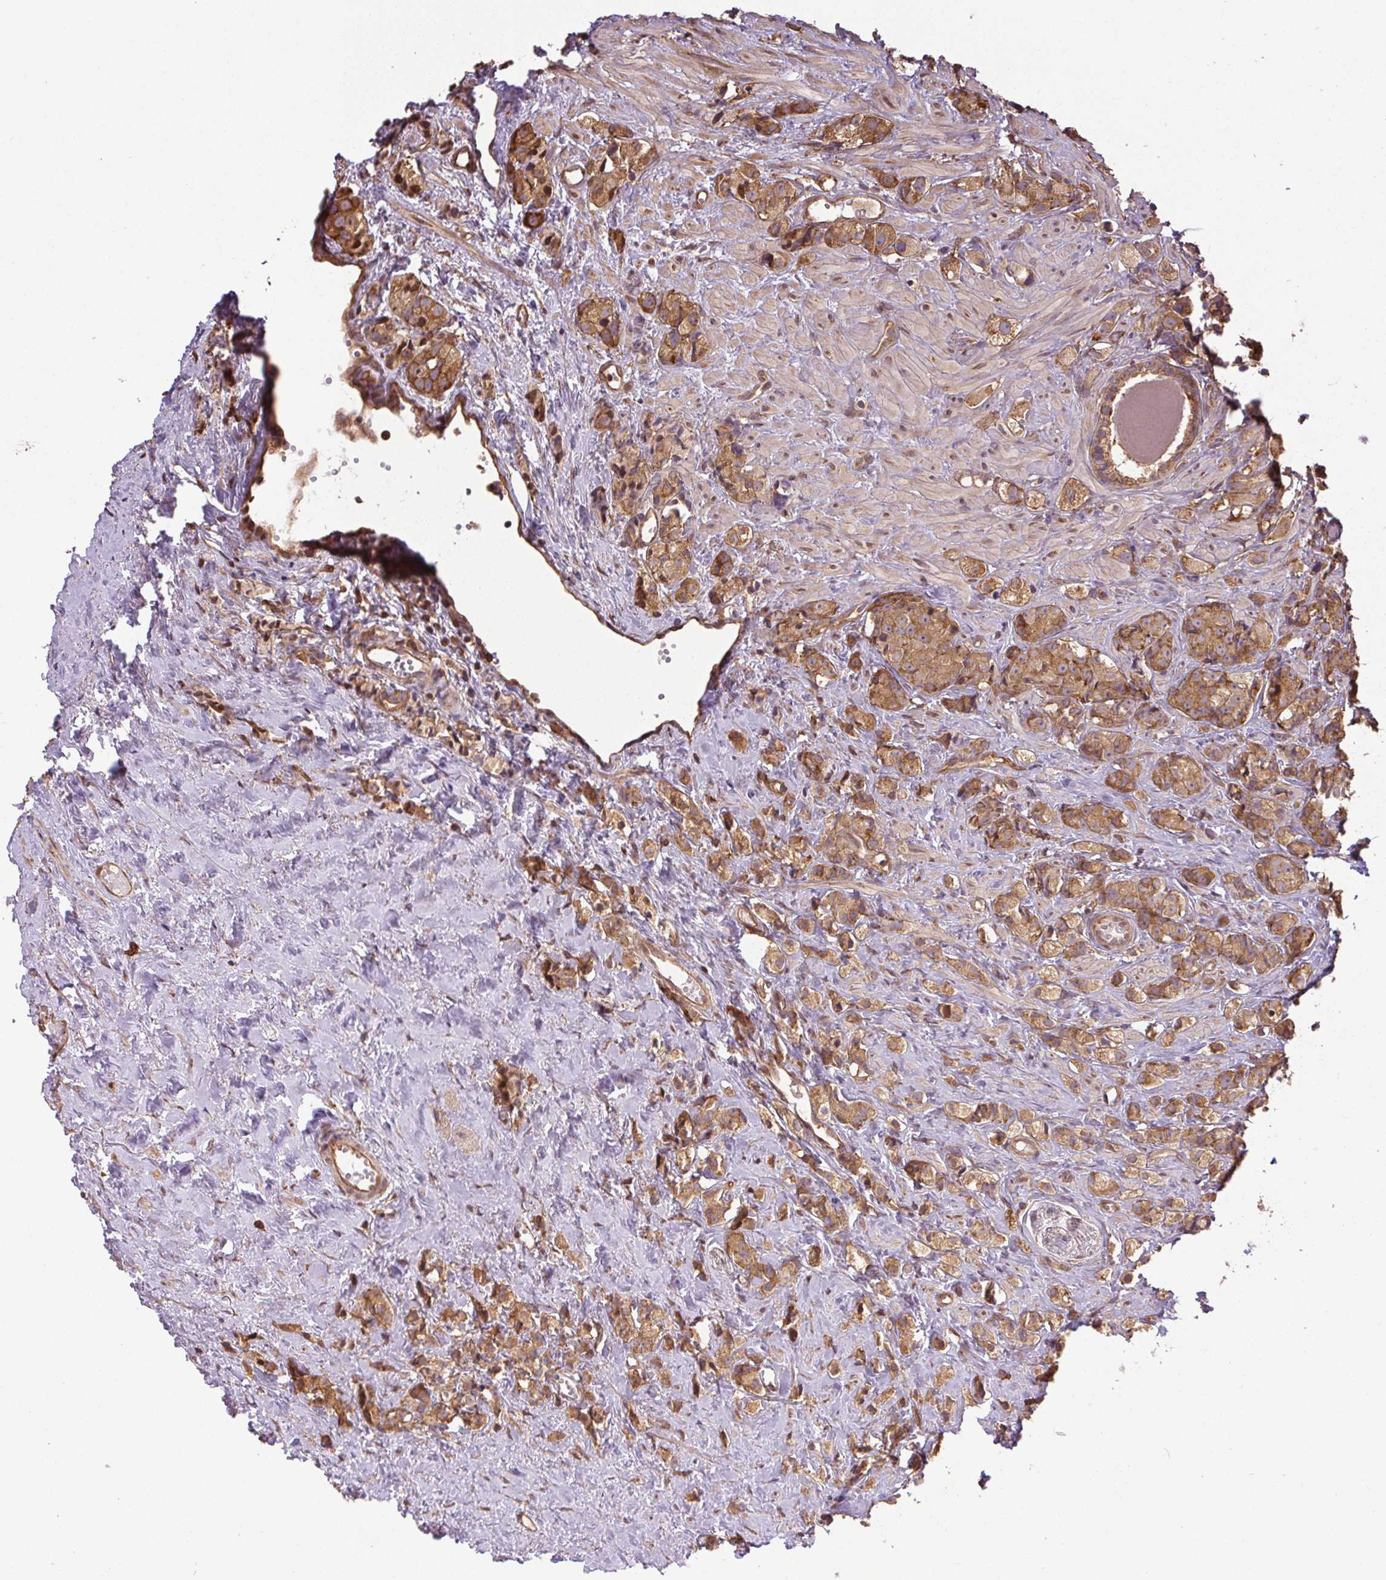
{"staining": {"intensity": "moderate", "quantity": ">75%", "location": "cytoplasmic/membranous"}, "tissue": "prostate cancer", "cell_type": "Tumor cells", "image_type": "cancer", "snomed": [{"axis": "morphology", "description": "Adenocarcinoma, High grade"}, {"axis": "topography", "description": "Prostate"}], "caption": "Adenocarcinoma (high-grade) (prostate) stained with a brown dye reveals moderate cytoplasmic/membranous positive expression in about >75% of tumor cells.", "gene": "EIF2S1", "patient": {"sex": "male", "age": 81}}